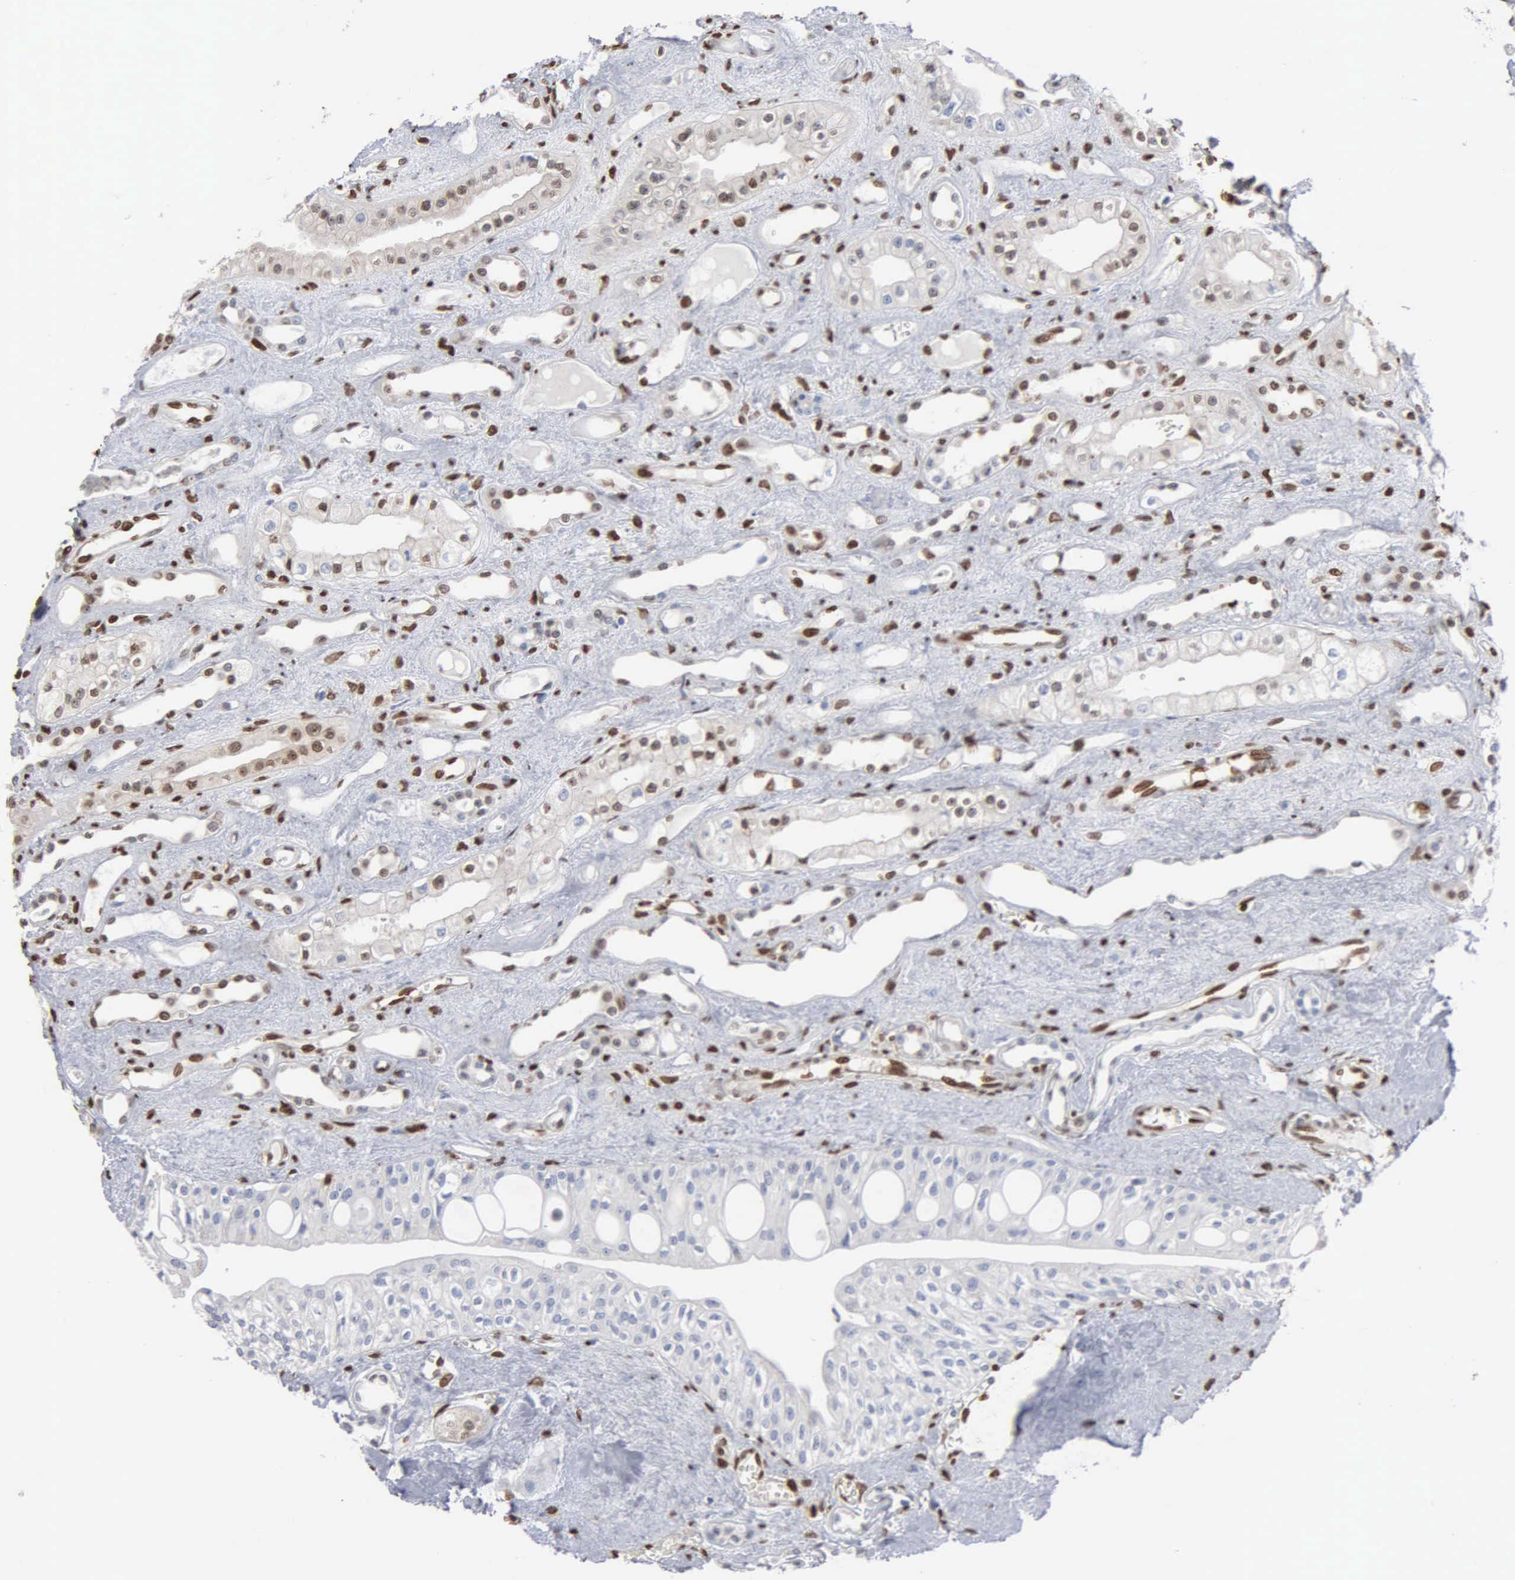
{"staining": {"intensity": "negative", "quantity": "none", "location": "none"}, "tissue": "urinary bladder", "cell_type": "Urothelial cells", "image_type": "normal", "snomed": [{"axis": "morphology", "description": "Normal tissue, NOS"}, {"axis": "topography", "description": "Kidney"}, {"axis": "topography", "description": "Urinary bladder"}], "caption": "This image is of benign urinary bladder stained with immunohistochemistry to label a protein in brown with the nuclei are counter-stained blue. There is no expression in urothelial cells.", "gene": "FGF2", "patient": {"sex": "male", "age": 67}}